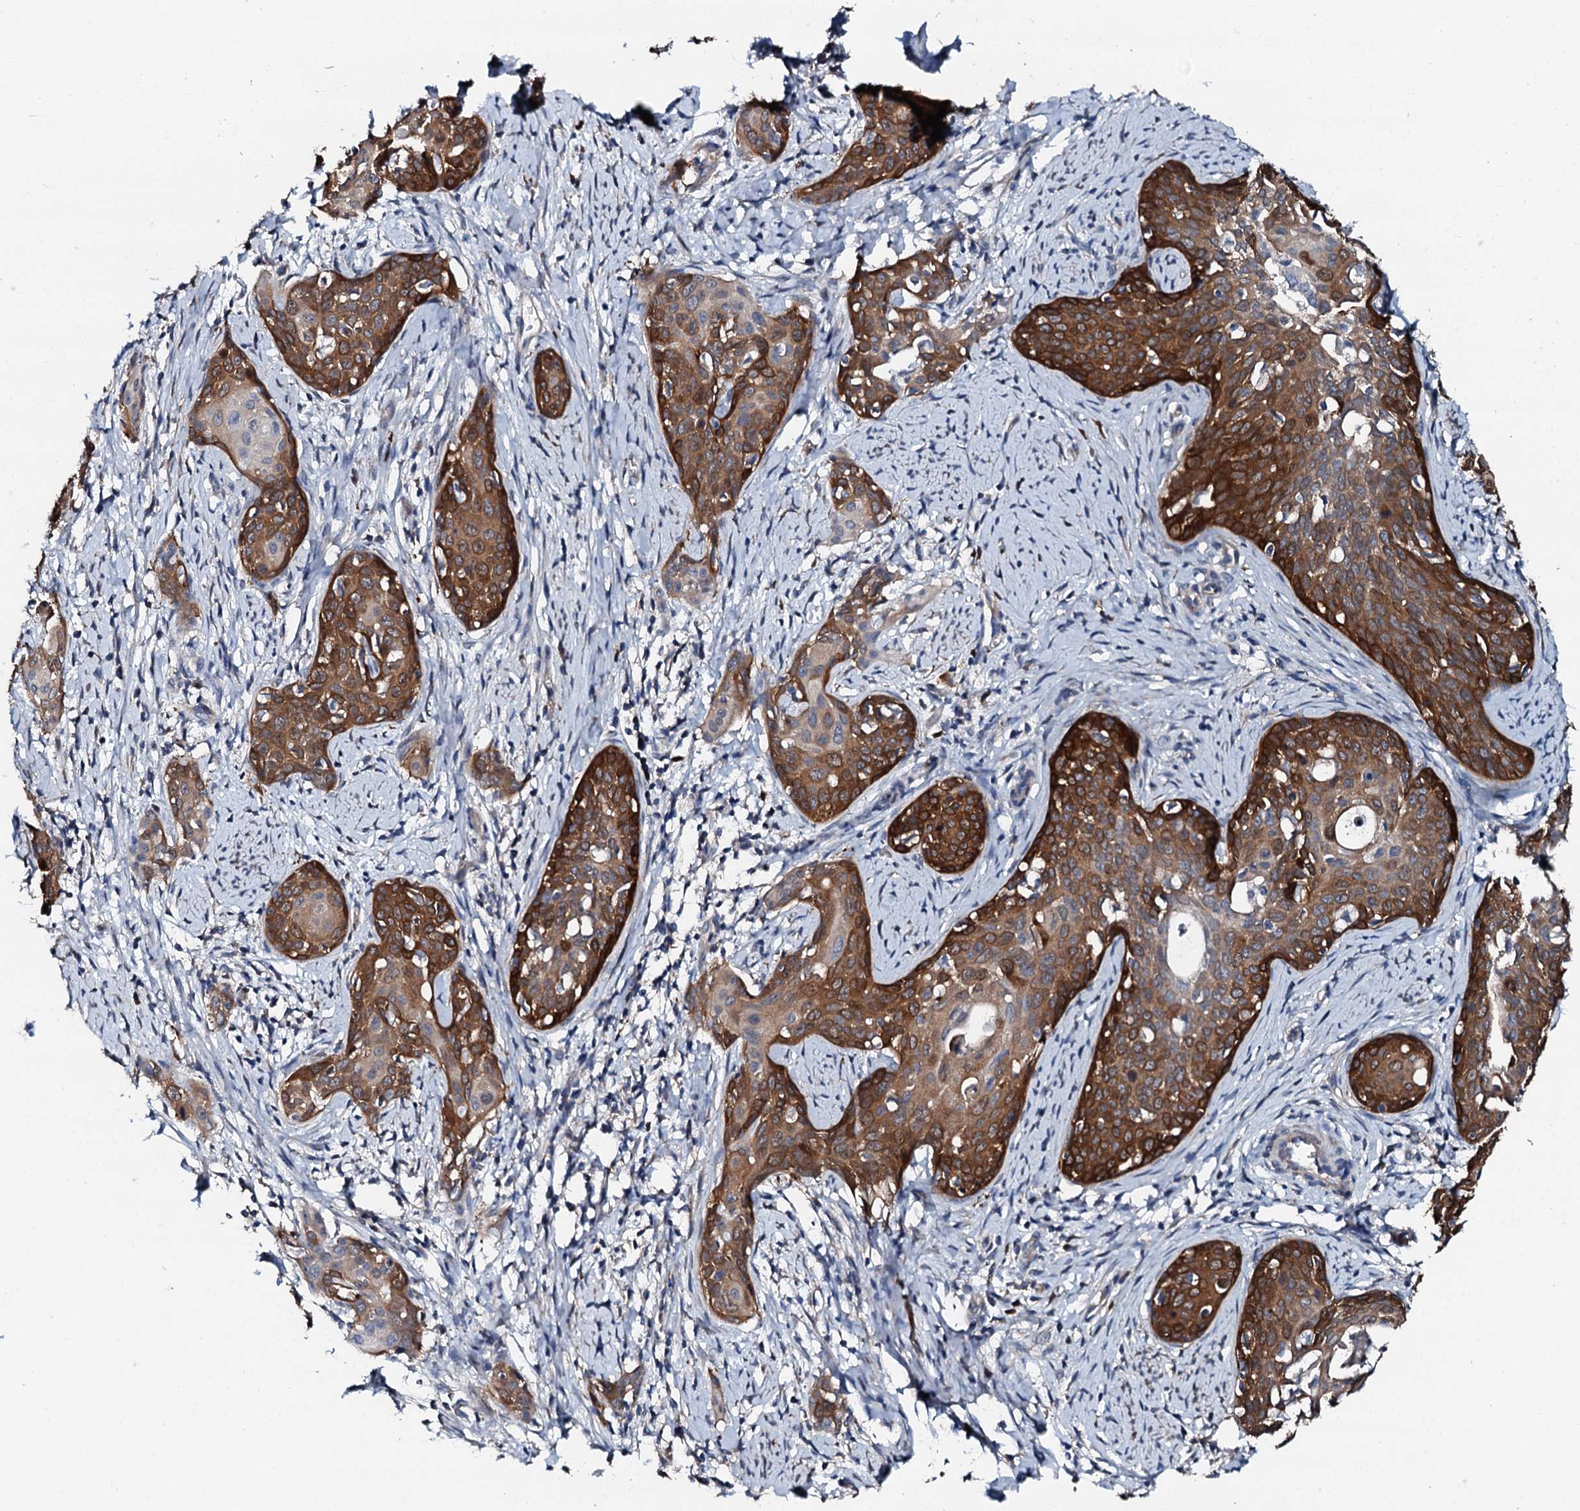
{"staining": {"intensity": "strong", "quantity": ">75%", "location": "cytoplasmic/membranous"}, "tissue": "cervical cancer", "cell_type": "Tumor cells", "image_type": "cancer", "snomed": [{"axis": "morphology", "description": "Squamous cell carcinoma, NOS"}, {"axis": "topography", "description": "Cervix"}], "caption": "Cervical squamous cell carcinoma stained with immunohistochemistry reveals strong cytoplasmic/membranous positivity in about >75% of tumor cells. (DAB IHC, brown staining for protein, blue staining for nuclei).", "gene": "GFOD2", "patient": {"sex": "female", "age": 52}}